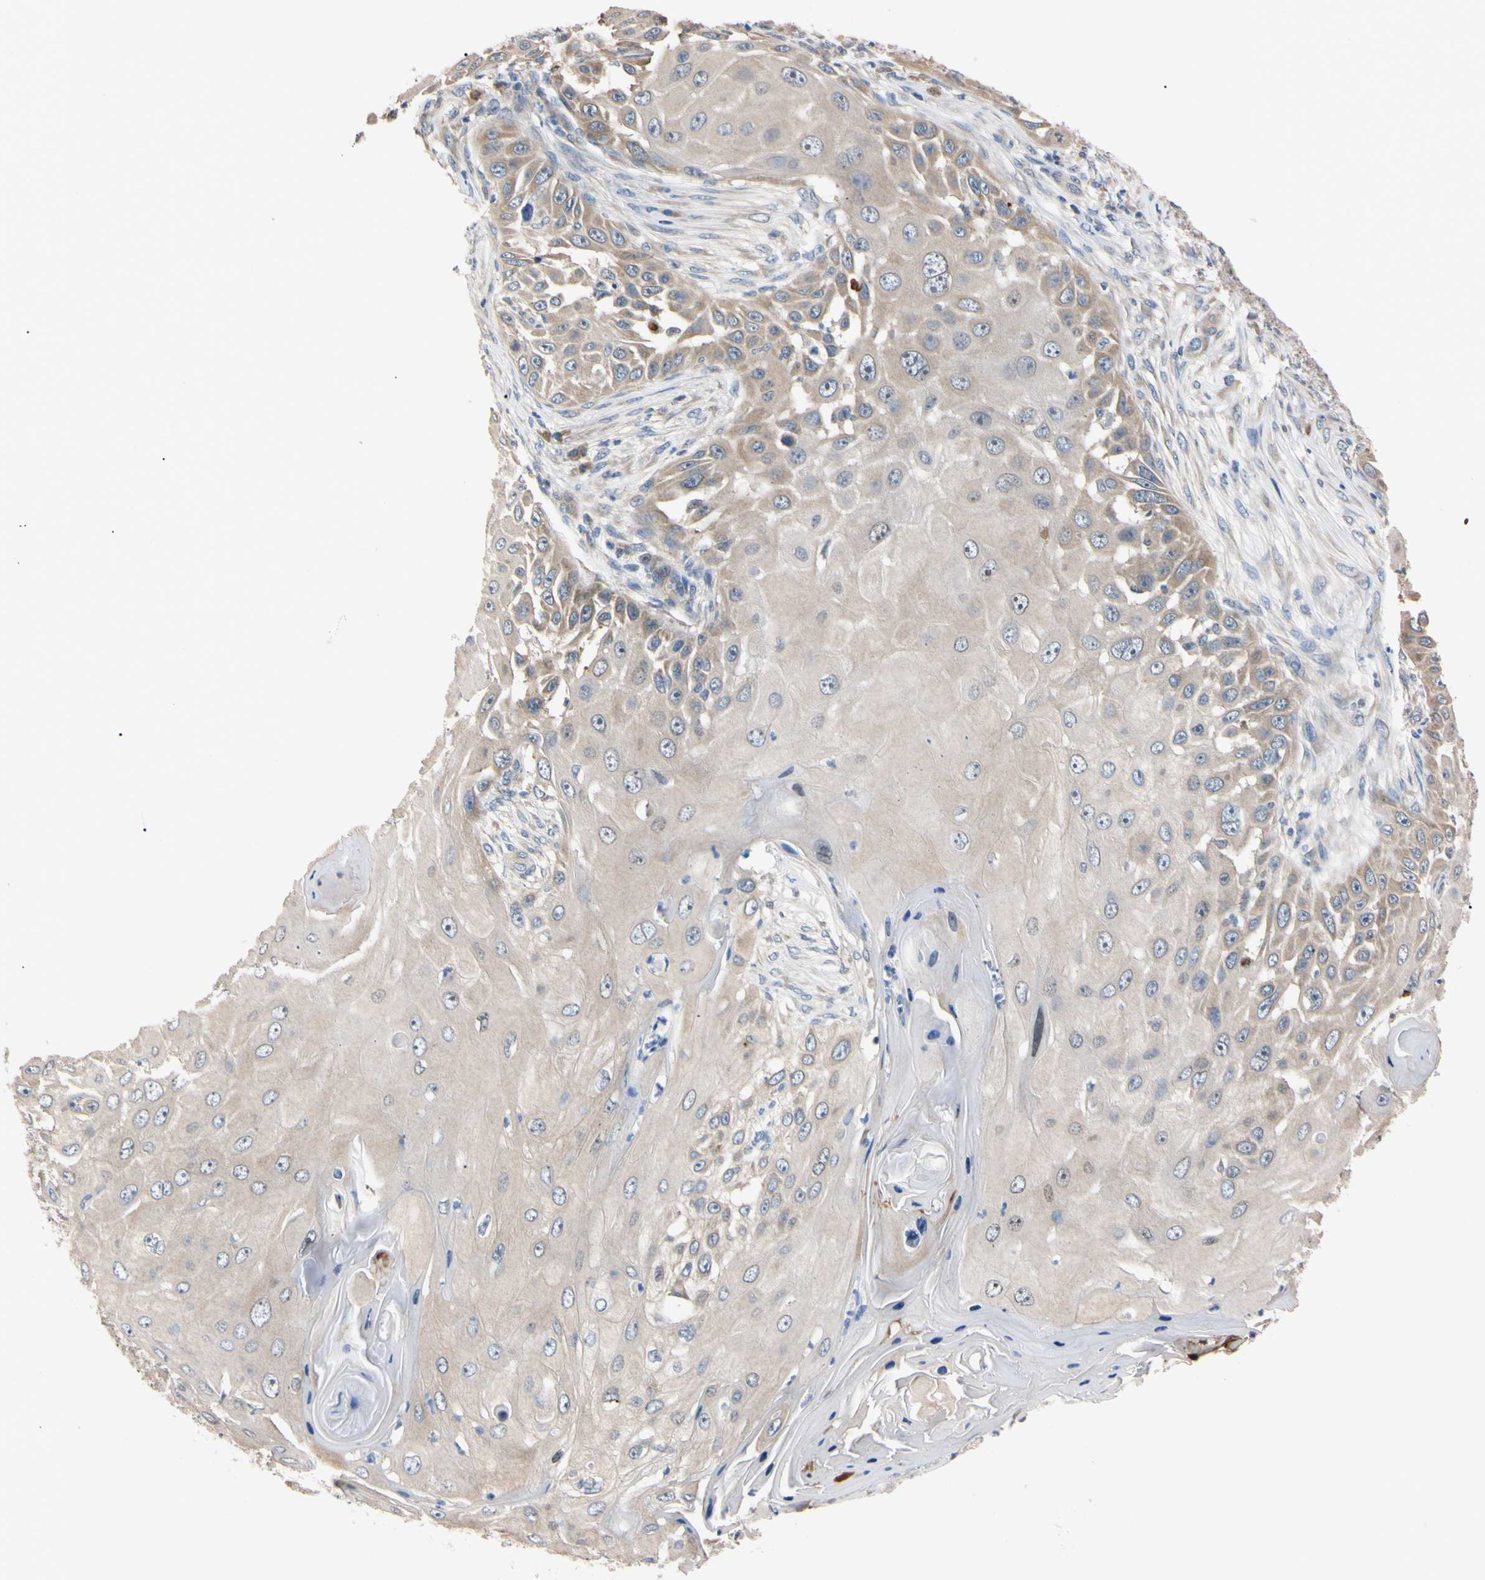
{"staining": {"intensity": "weak", "quantity": ">75%", "location": "cytoplasmic/membranous"}, "tissue": "skin cancer", "cell_type": "Tumor cells", "image_type": "cancer", "snomed": [{"axis": "morphology", "description": "Squamous cell carcinoma, NOS"}, {"axis": "topography", "description": "Skin"}], "caption": "Brown immunohistochemical staining in human skin cancer (squamous cell carcinoma) exhibits weak cytoplasmic/membranous staining in approximately >75% of tumor cells.", "gene": "RARS1", "patient": {"sex": "female", "age": 44}}